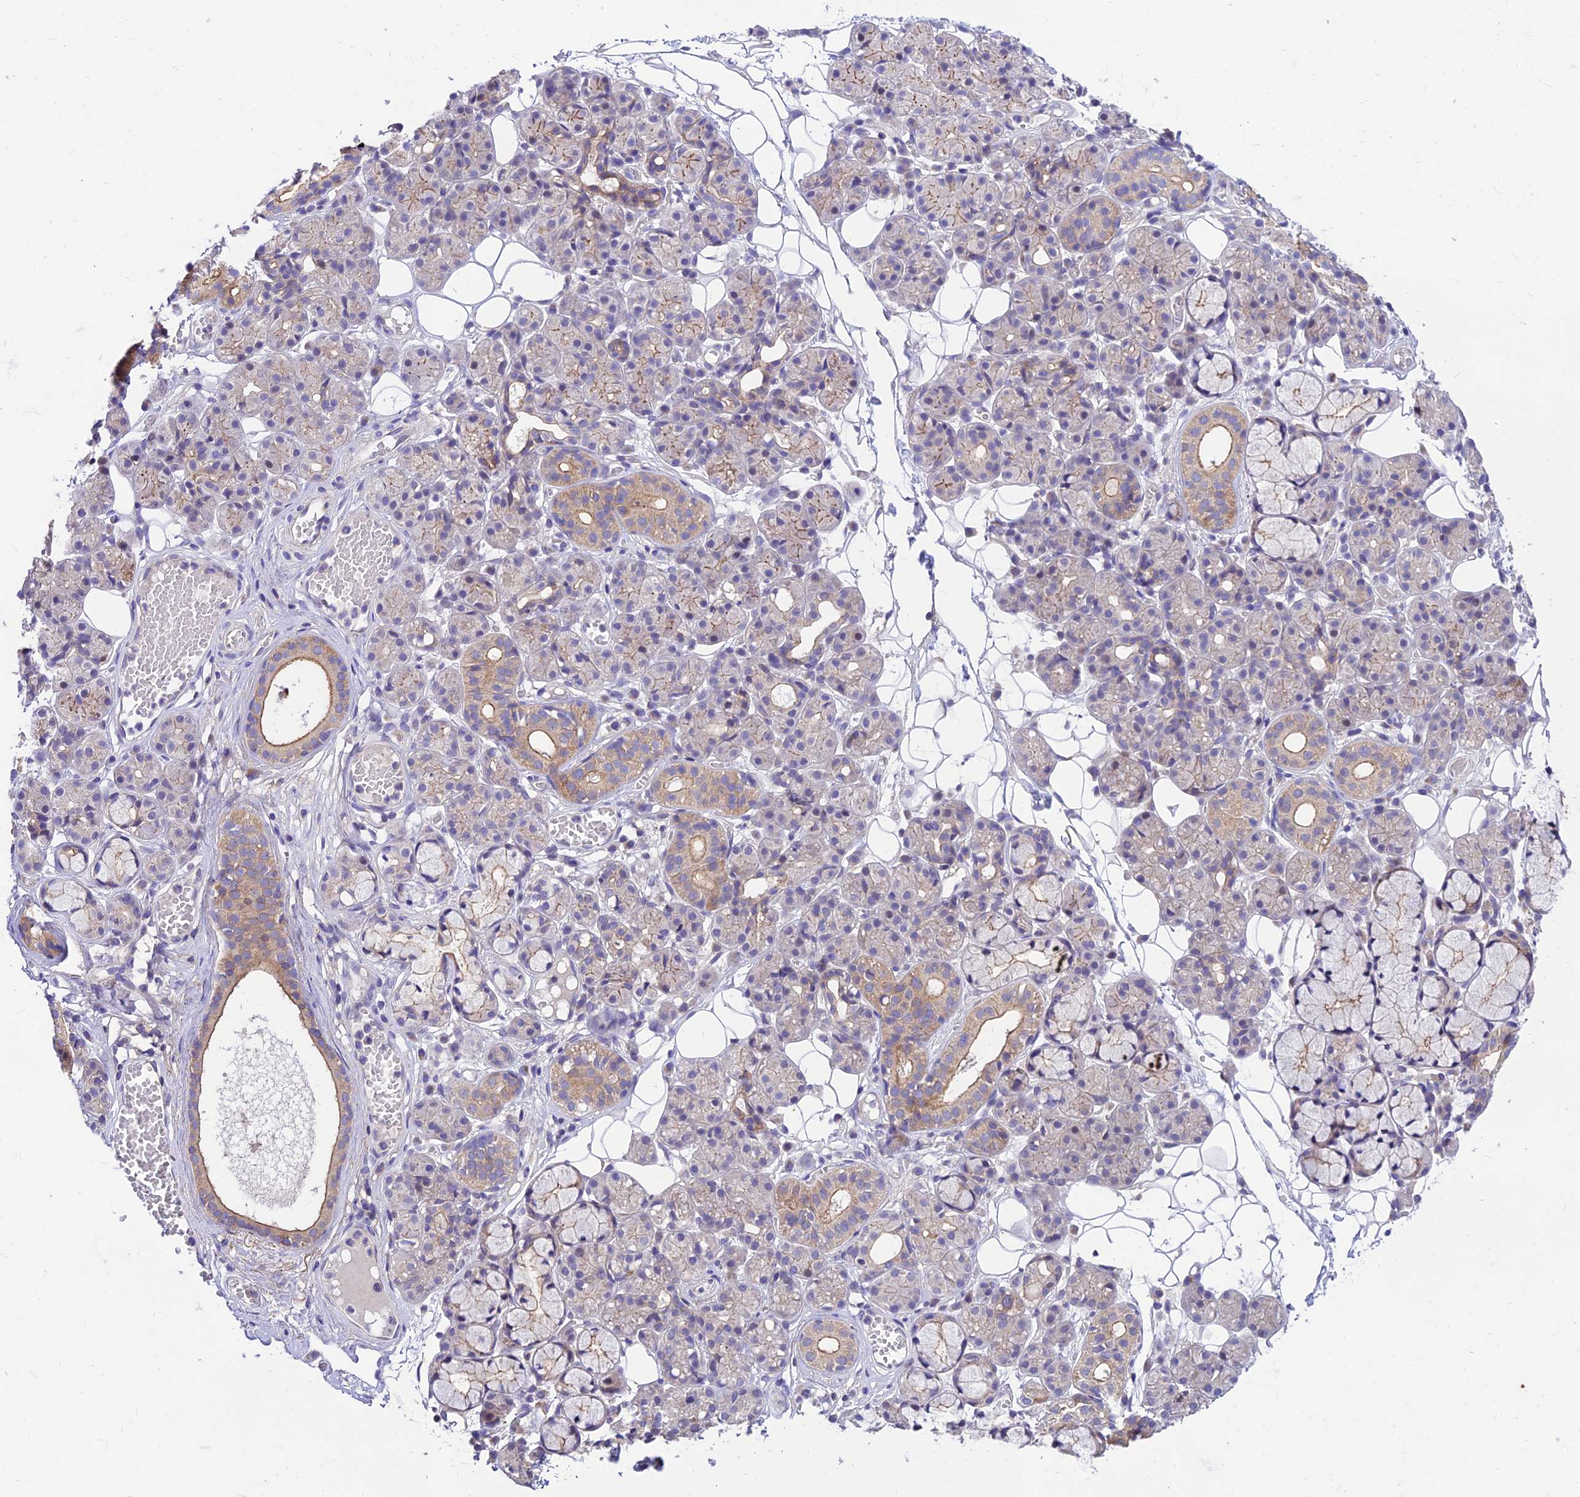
{"staining": {"intensity": "moderate", "quantity": "25%-75%", "location": "cytoplasmic/membranous"}, "tissue": "salivary gland", "cell_type": "Glandular cells", "image_type": "normal", "snomed": [{"axis": "morphology", "description": "Normal tissue, NOS"}, {"axis": "topography", "description": "Salivary gland"}], "caption": "Salivary gland stained with immunohistochemistry (IHC) exhibits moderate cytoplasmic/membranous positivity in approximately 25%-75% of glandular cells. (Stains: DAB in brown, nuclei in blue, Microscopy: brightfield microscopy at high magnification).", "gene": "C6orf132", "patient": {"sex": "male", "age": 63}}